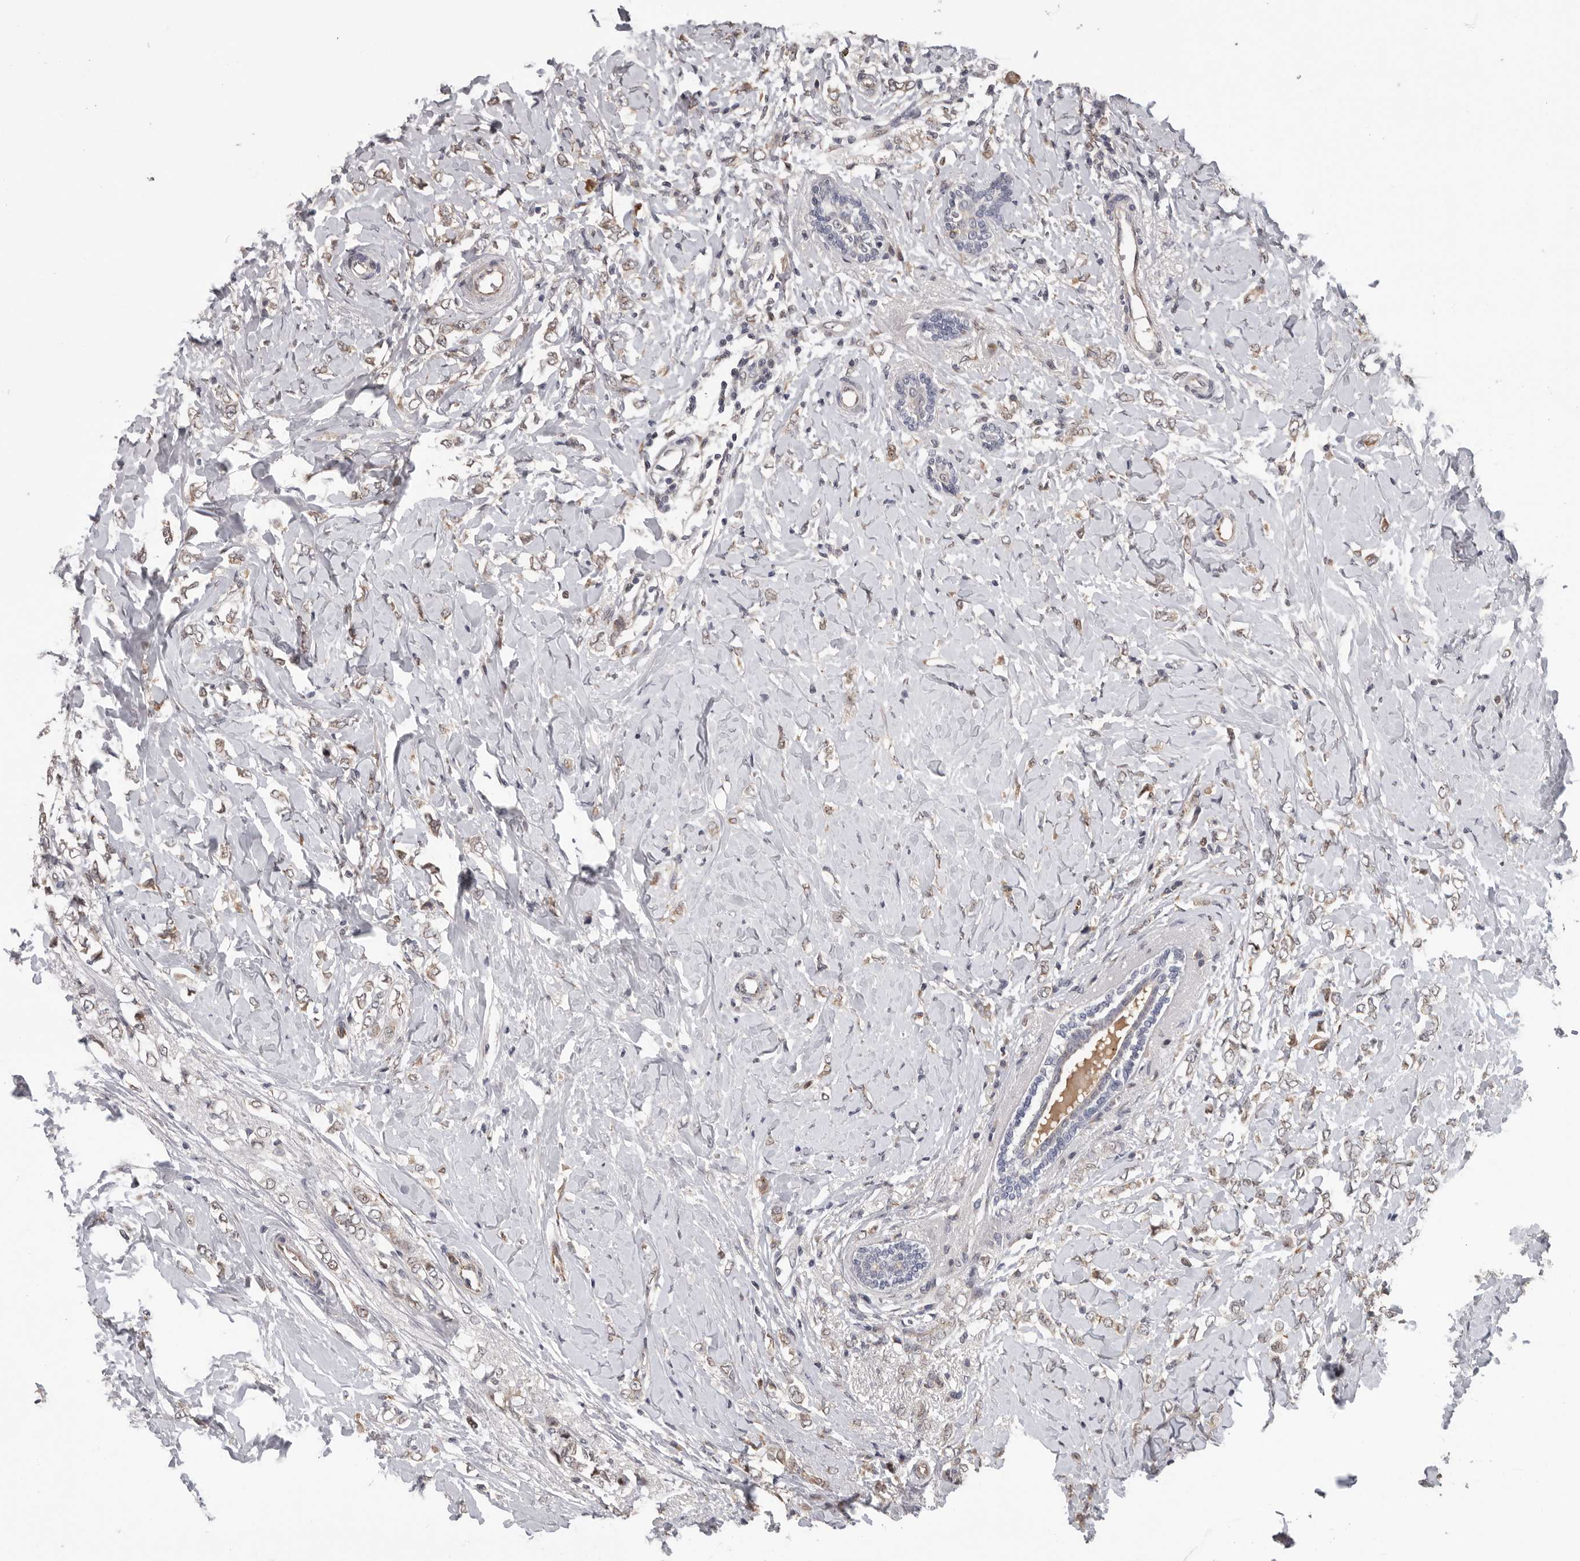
{"staining": {"intensity": "weak", "quantity": "25%-75%", "location": "cytoplasmic/membranous"}, "tissue": "breast cancer", "cell_type": "Tumor cells", "image_type": "cancer", "snomed": [{"axis": "morphology", "description": "Normal tissue, NOS"}, {"axis": "morphology", "description": "Lobular carcinoma"}, {"axis": "topography", "description": "Breast"}], "caption": "Breast lobular carcinoma stained with IHC demonstrates weak cytoplasmic/membranous expression in about 25%-75% of tumor cells. Nuclei are stained in blue.", "gene": "RALGPS2", "patient": {"sex": "female", "age": 47}}